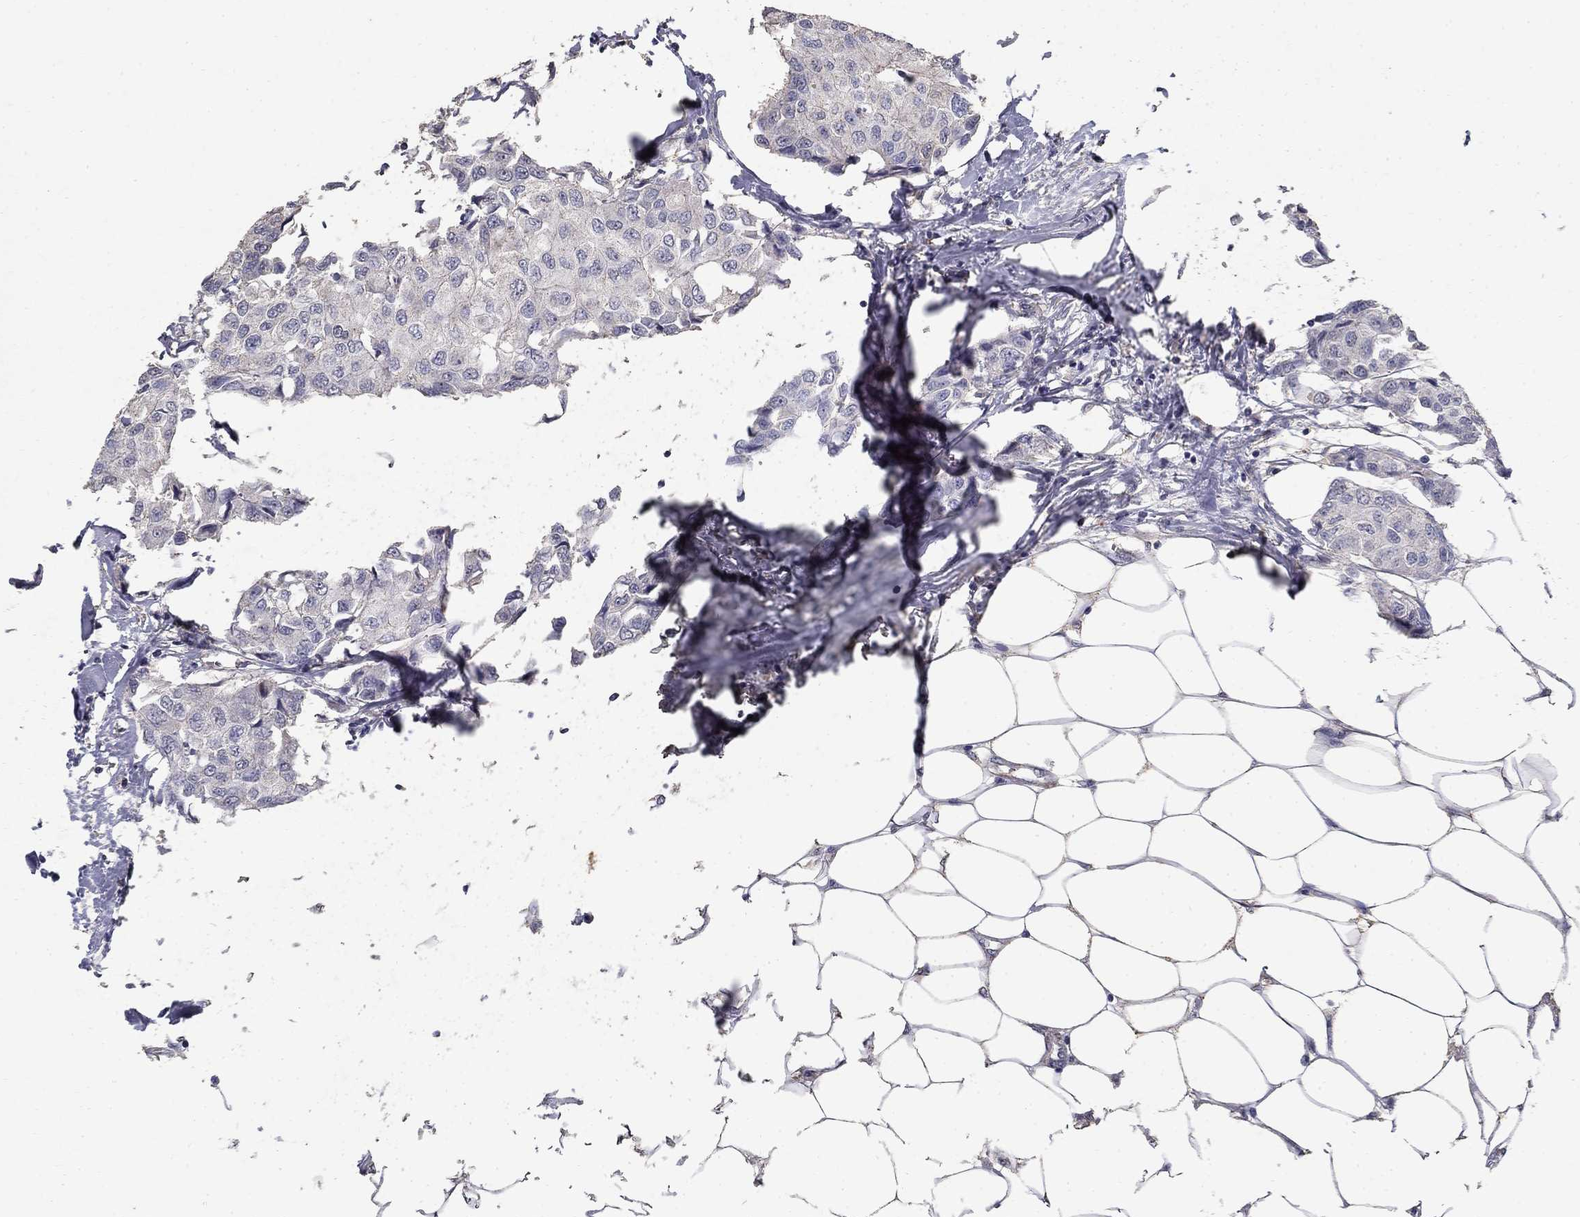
{"staining": {"intensity": "negative", "quantity": "none", "location": "none"}, "tissue": "breast cancer", "cell_type": "Tumor cells", "image_type": "cancer", "snomed": [{"axis": "morphology", "description": "Duct carcinoma"}, {"axis": "topography", "description": "Breast"}], "caption": "DAB (3,3'-diaminobenzidine) immunohistochemical staining of human breast infiltrating ductal carcinoma shows no significant positivity in tumor cells.", "gene": "MPP2", "patient": {"sex": "female", "age": 80}}